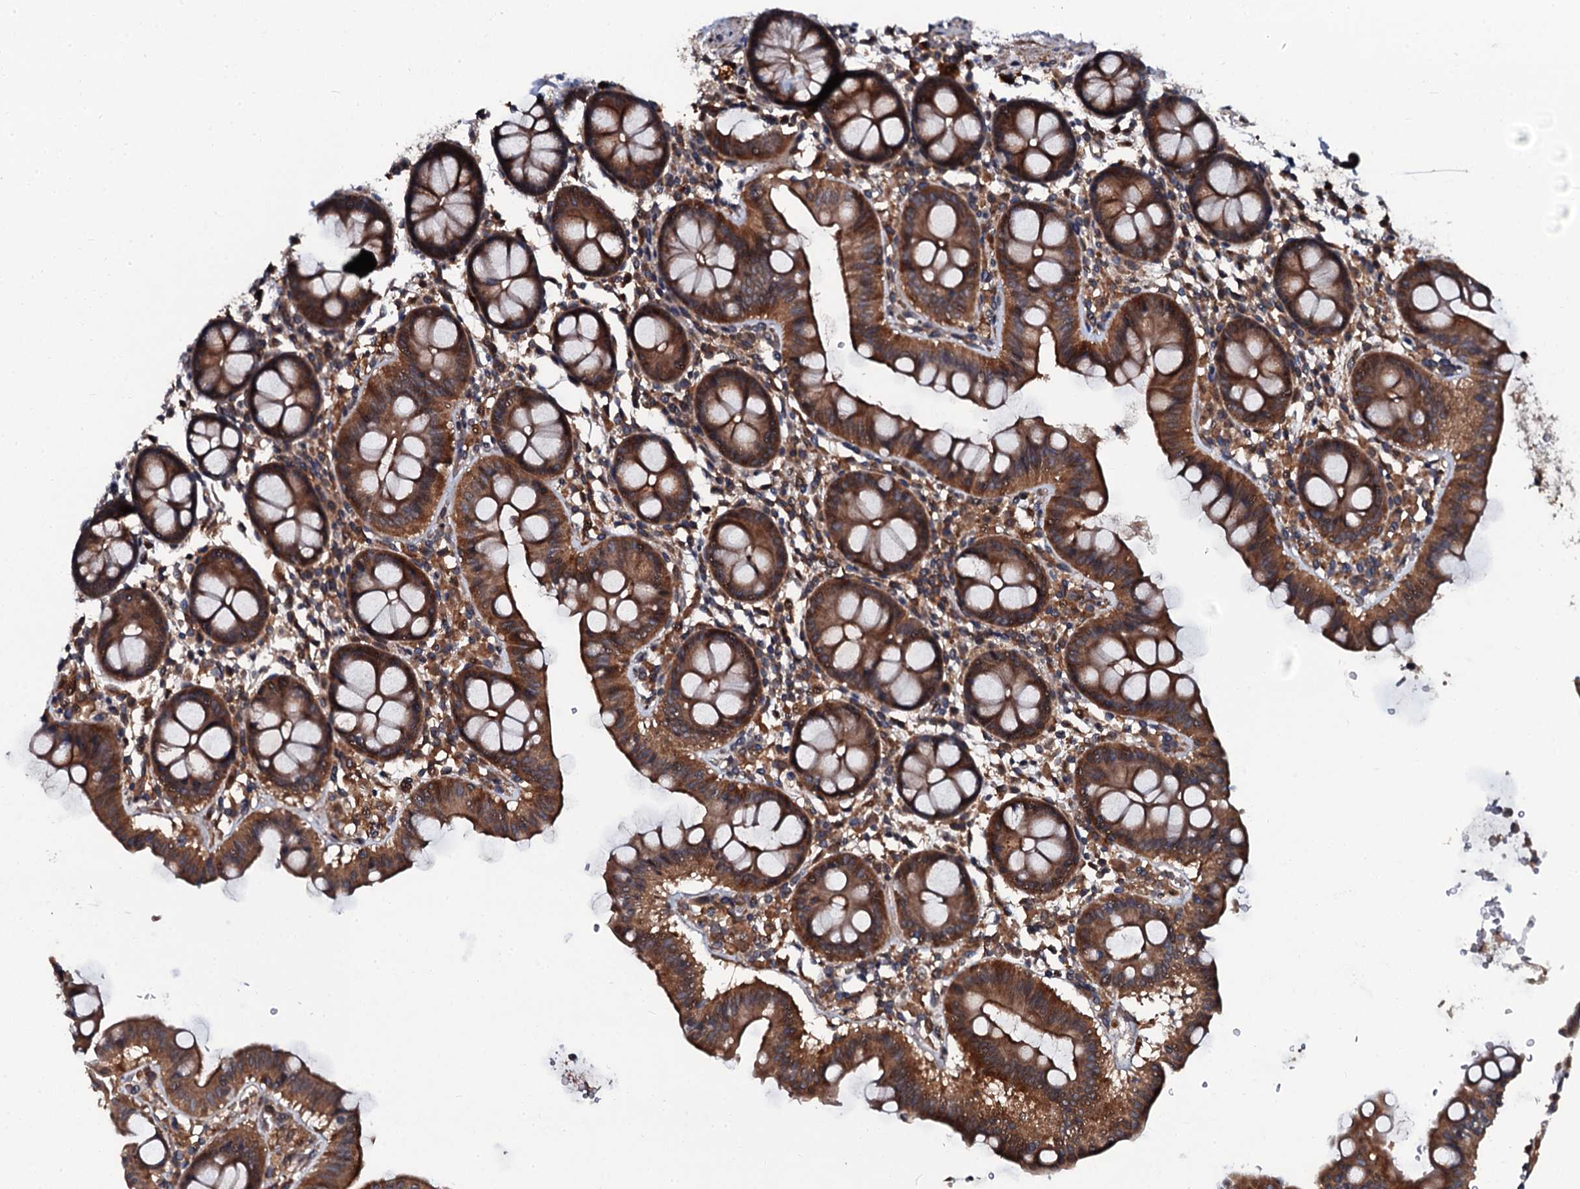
{"staining": {"intensity": "moderate", "quantity": ">75%", "location": "cytoplasmic/membranous"}, "tissue": "colon", "cell_type": "Endothelial cells", "image_type": "normal", "snomed": [{"axis": "morphology", "description": "Normal tissue, NOS"}, {"axis": "topography", "description": "Colon"}], "caption": "Moderate cytoplasmic/membranous positivity is present in about >75% of endothelial cells in benign colon.", "gene": "N4BP1", "patient": {"sex": "male", "age": 75}}